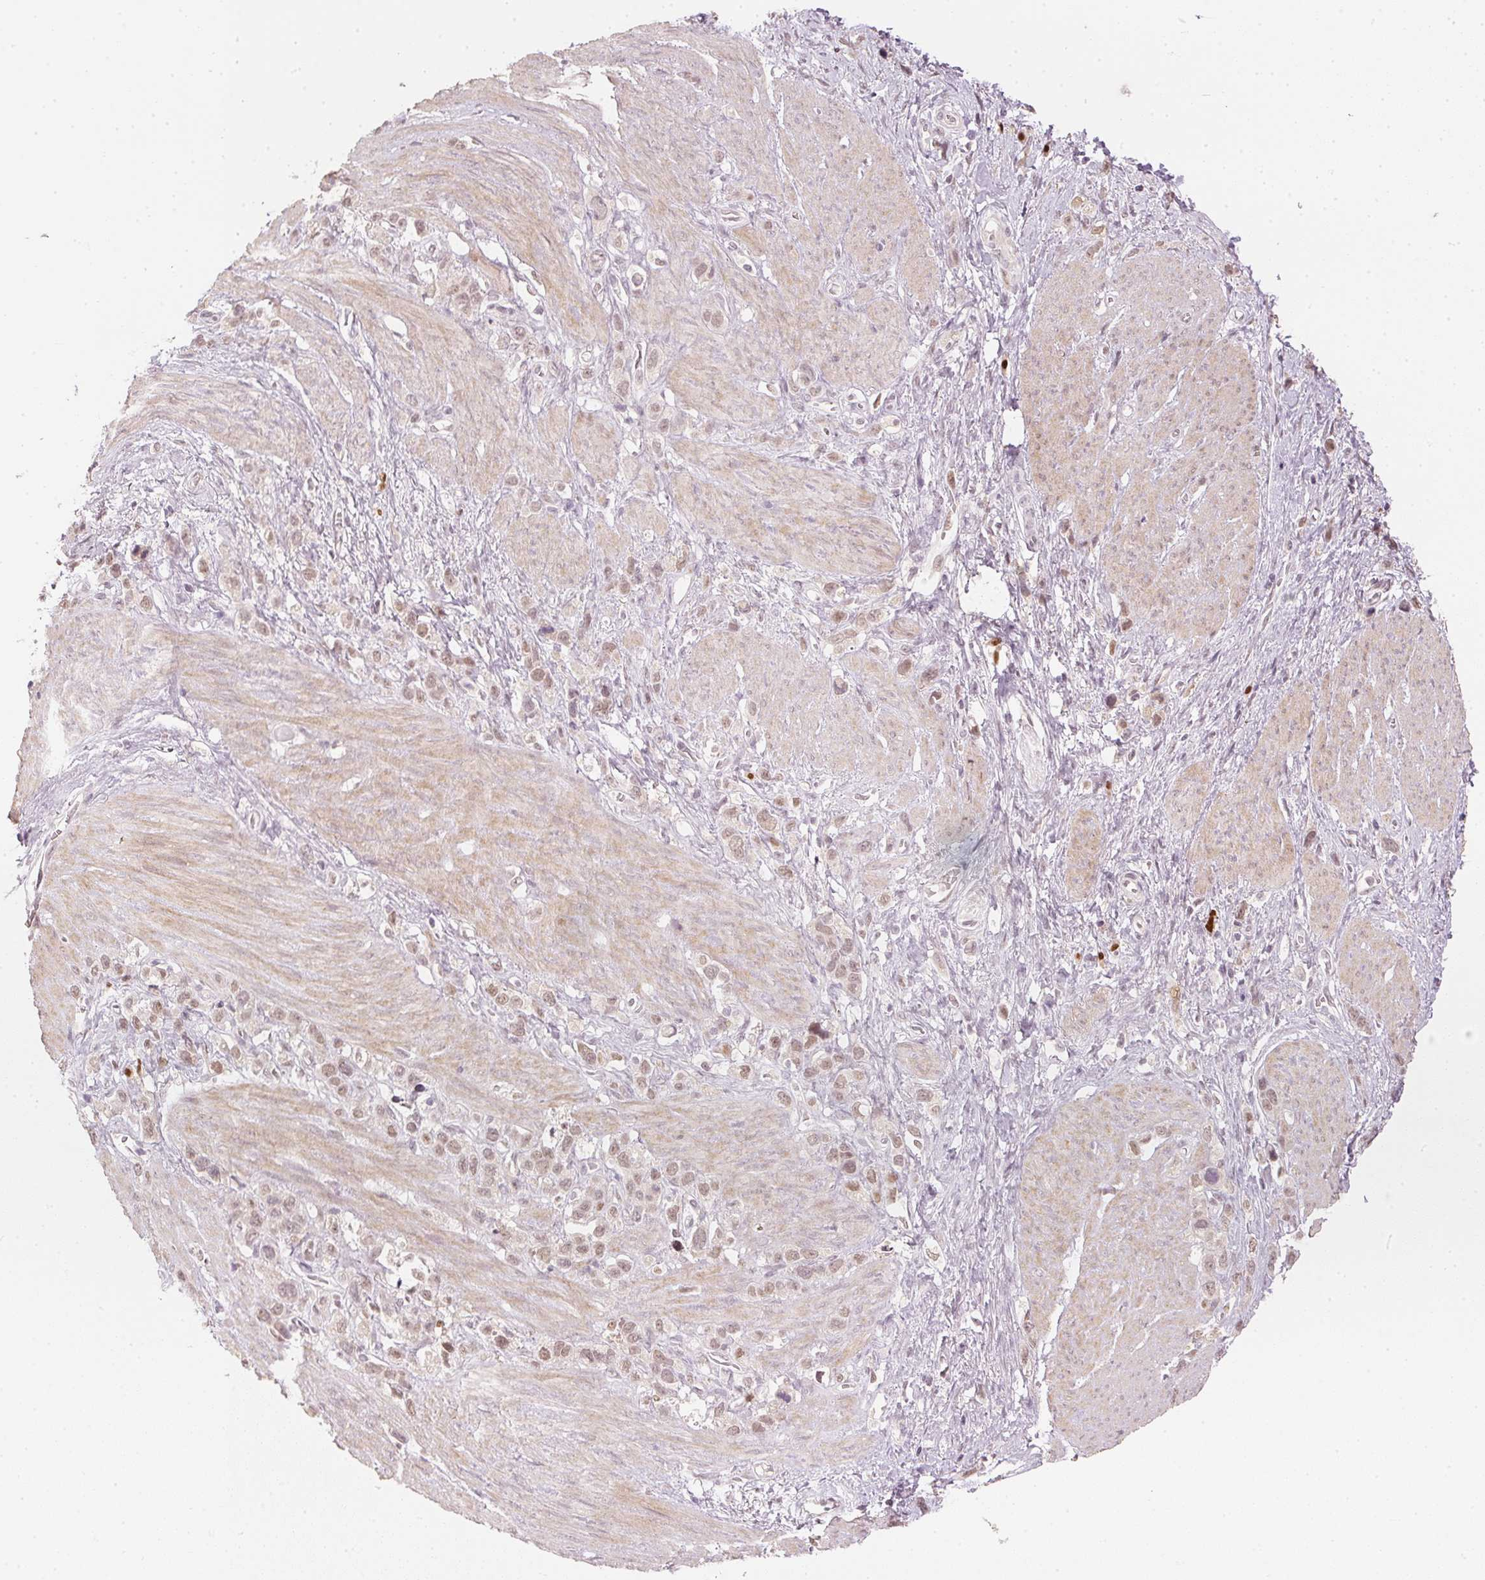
{"staining": {"intensity": "weak", "quantity": "25%-75%", "location": "nuclear"}, "tissue": "stomach cancer", "cell_type": "Tumor cells", "image_type": "cancer", "snomed": [{"axis": "morphology", "description": "Adenocarcinoma, NOS"}, {"axis": "topography", "description": "Stomach"}], "caption": "Protein staining exhibits weak nuclear expression in about 25%-75% of tumor cells in adenocarcinoma (stomach). The staining was performed using DAB, with brown indicating positive protein expression. Nuclei are stained blue with hematoxylin.", "gene": "SLC39A3", "patient": {"sex": "female", "age": 65}}